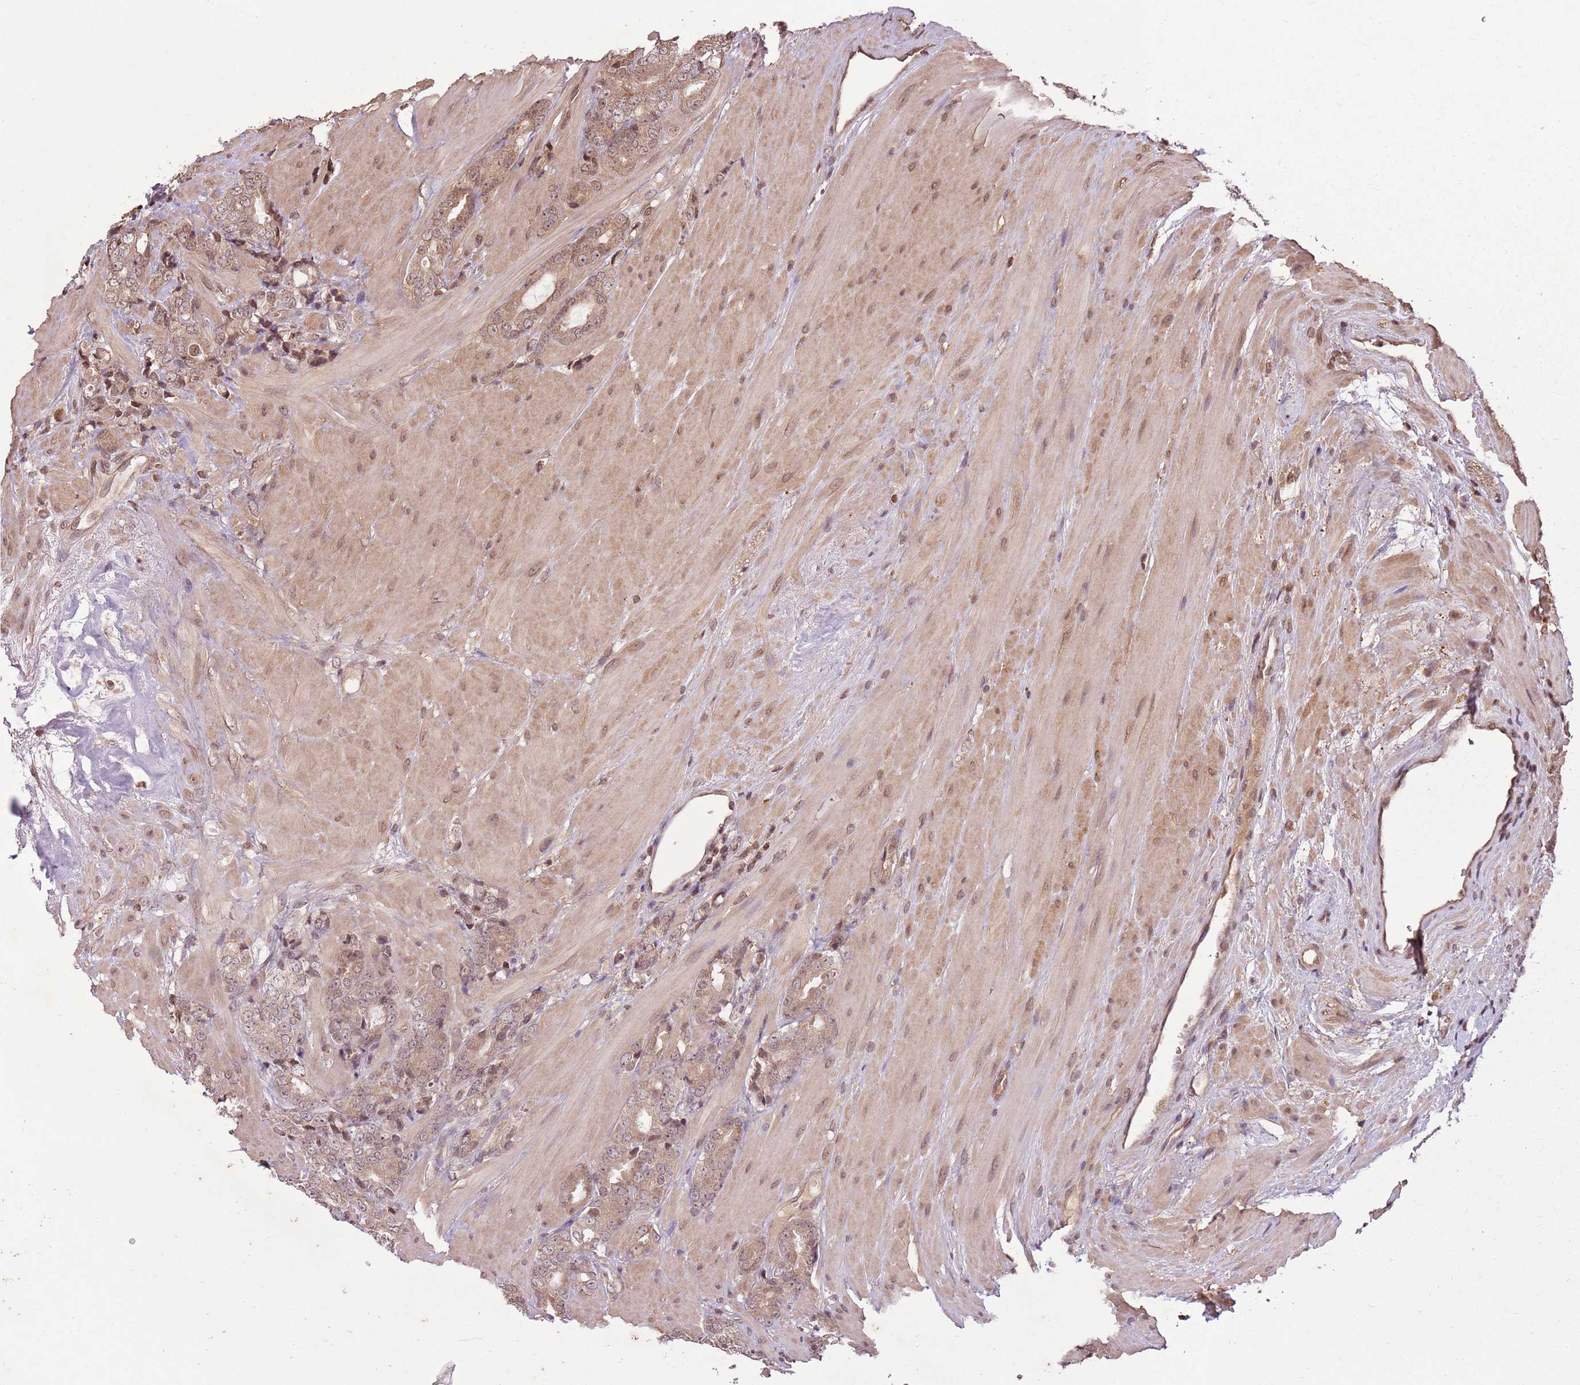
{"staining": {"intensity": "moderate", "quantity": ">75%", "location": "cytoplasmic/membranous,nuclear"}, "tissue": "prostate cancer", "cell_type": "Tumor cells", "image_type": "cancer", "snomed": [{"axis": "morphology", "description": "Adenocarcinoma, High grade"}, {"axis": "topography", "description": "Prostate"}], "caption": "This histopathology image shows immunohistochemistry staining of human prostate cancer (high-grade adenocarcinoma), with medium moderate cytoplasmic/membranous and nuclear positivity in approximately >75% of tumor cells.", "gene": "CAPN9", "patient": {"sex": "male", "age": 62}}